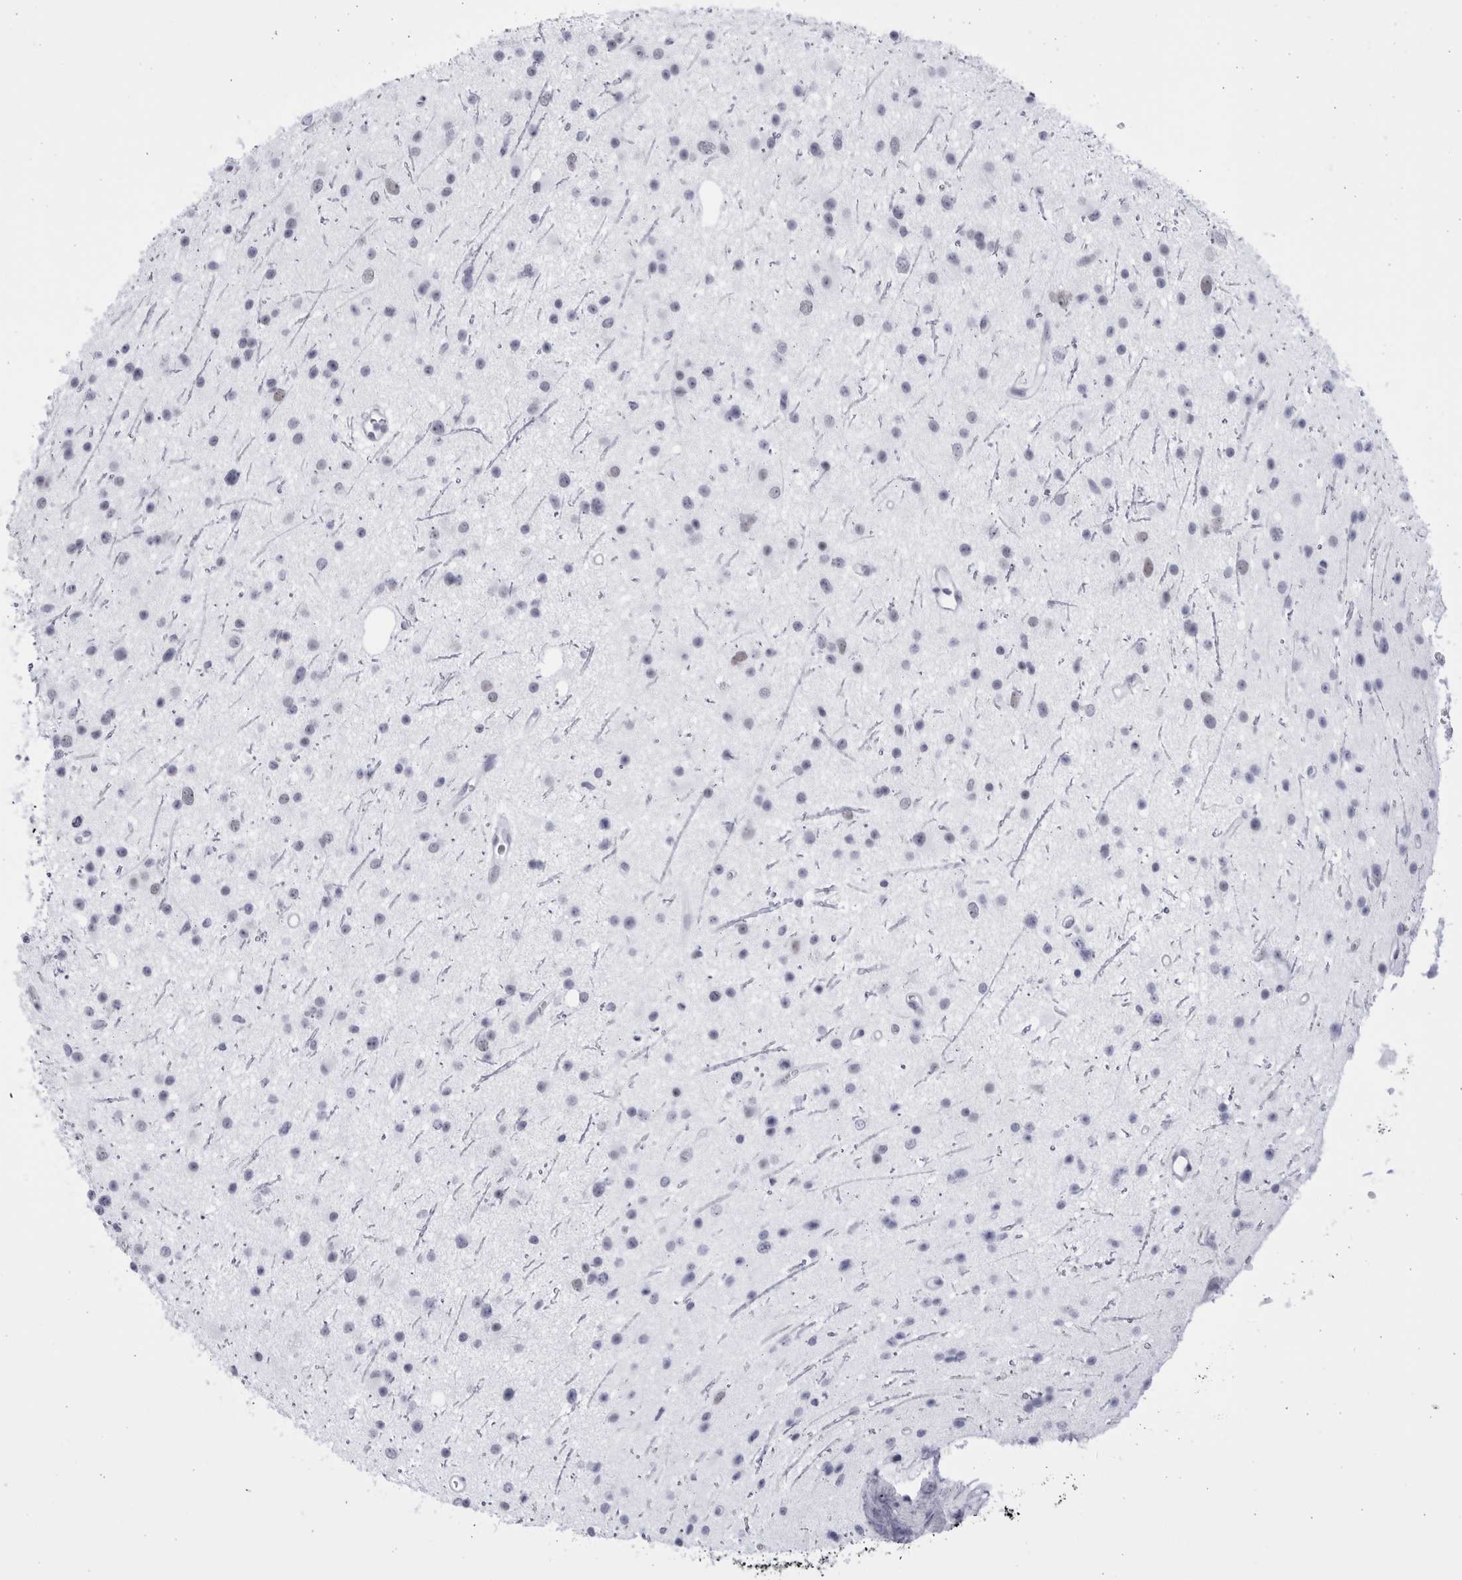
{"staining": {"intensity": "weak", "quantity": "<25%", "location": "nuclear"}, "tissue": "glioma", "cell_type": "Tumor cells", "image_type": "cancer", "snomed": [{"axis": "morphology", "description": "Glioma, malignant, Low grade"}, {"axis": "topography", "description": "Cerebral cortex"}], "caption": "Tumor cells show no significant protein staining in malignant low-grade glioma.", "gene": "CCDC181", "patient": {"sex": "female", "age": 39}}